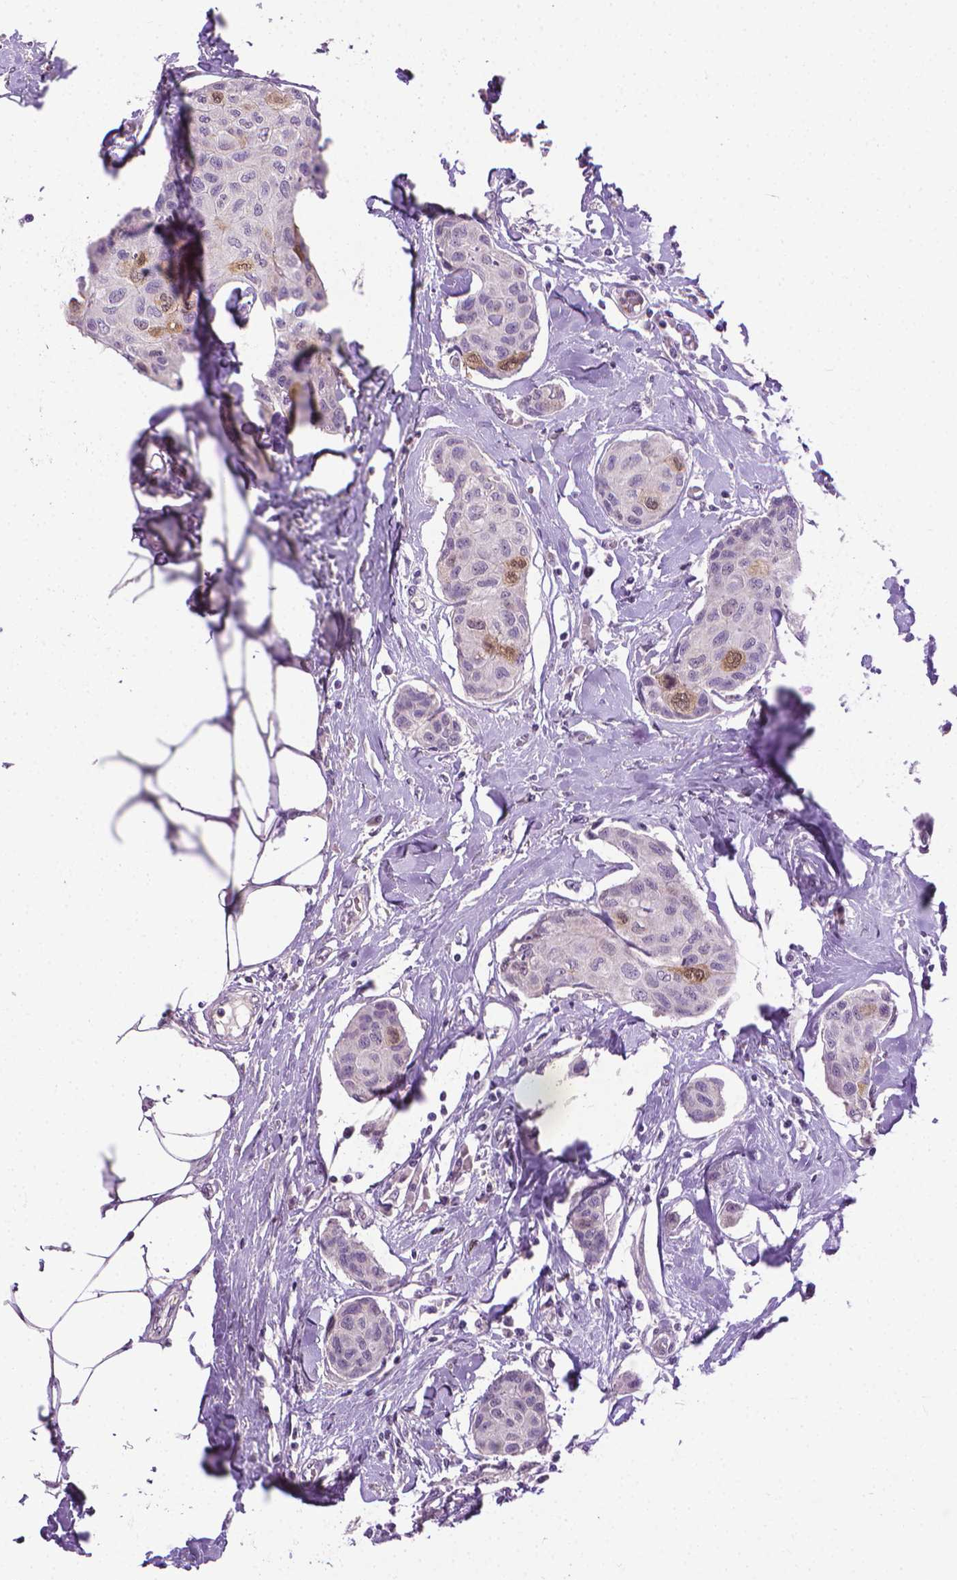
{"staining": {"intensity": "negative", "quantity": "none", "location": "none"}, "tissue": "breast cancer", "cell_type": "Tumor cells", "image_type": "cancer", "snomed": [{"axis": "morphology", "description": "Duct carcinoma"}, {"axis": "topography", "description": "Breast"}], "caption": "Breast cancer was stained to show a protein in brown. There is no significant positivity in tumor cells.", "gene": "CDKN2D", "patient": {"sex": "female", "age": 80}}